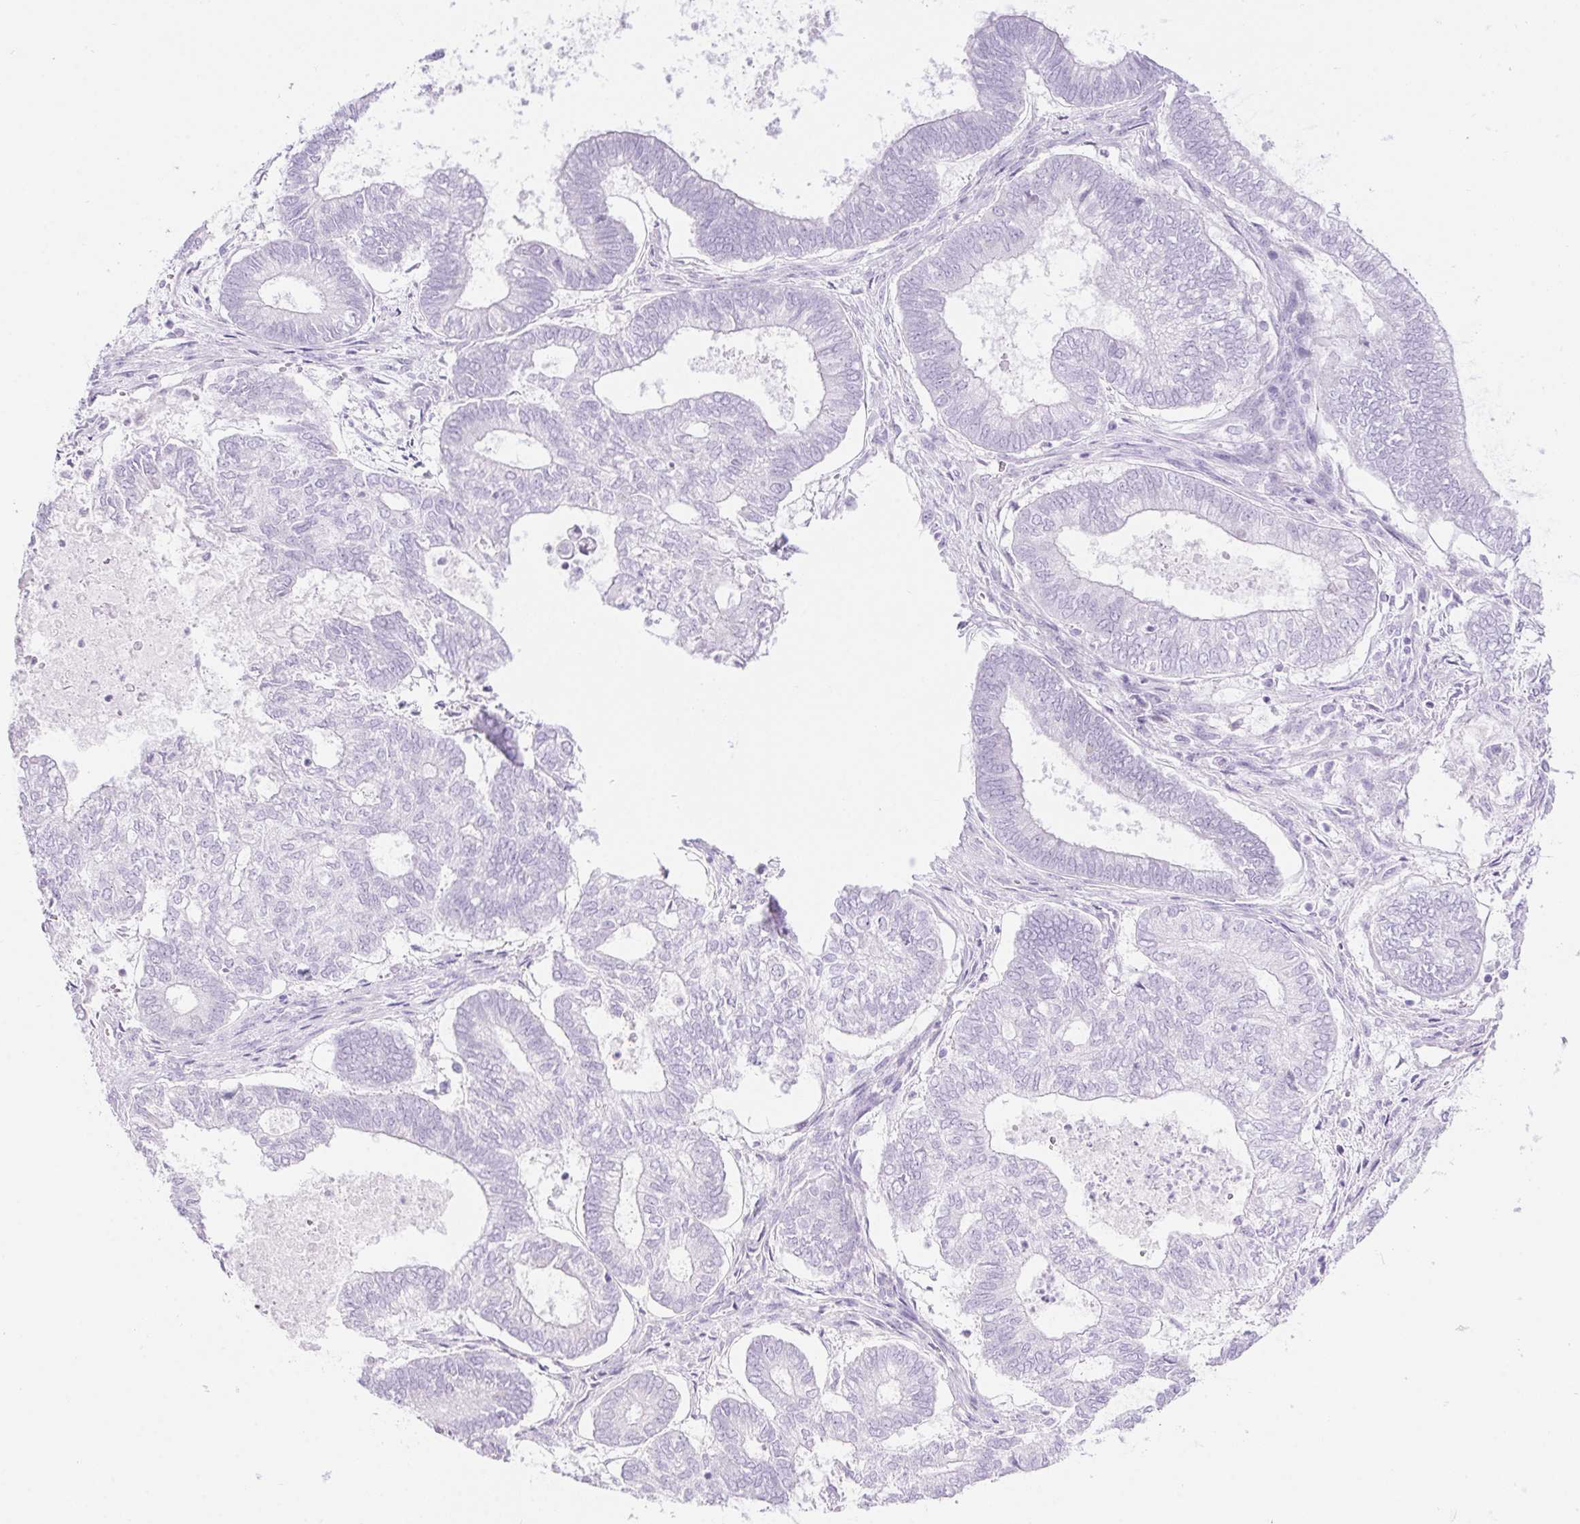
{"staining": {"intensity": "negative", "quantity": "none", "location": "none"}, "tissue": "ovarian cancer", "cell_type": "Tumor cells", "image_type": "cancer", "snomed": [{"axis": "morphology", "description": "Carcinoma, endometroid"}, {"axis": "topography", "description": "Ovary"}], "caption": "Immunohistochemical staining of endometroid carcinoma (ovarian) reveals no significant positivity in tumor cells.", "gene": "ERP27", "patient": {"sex": "female", "age": 64}}